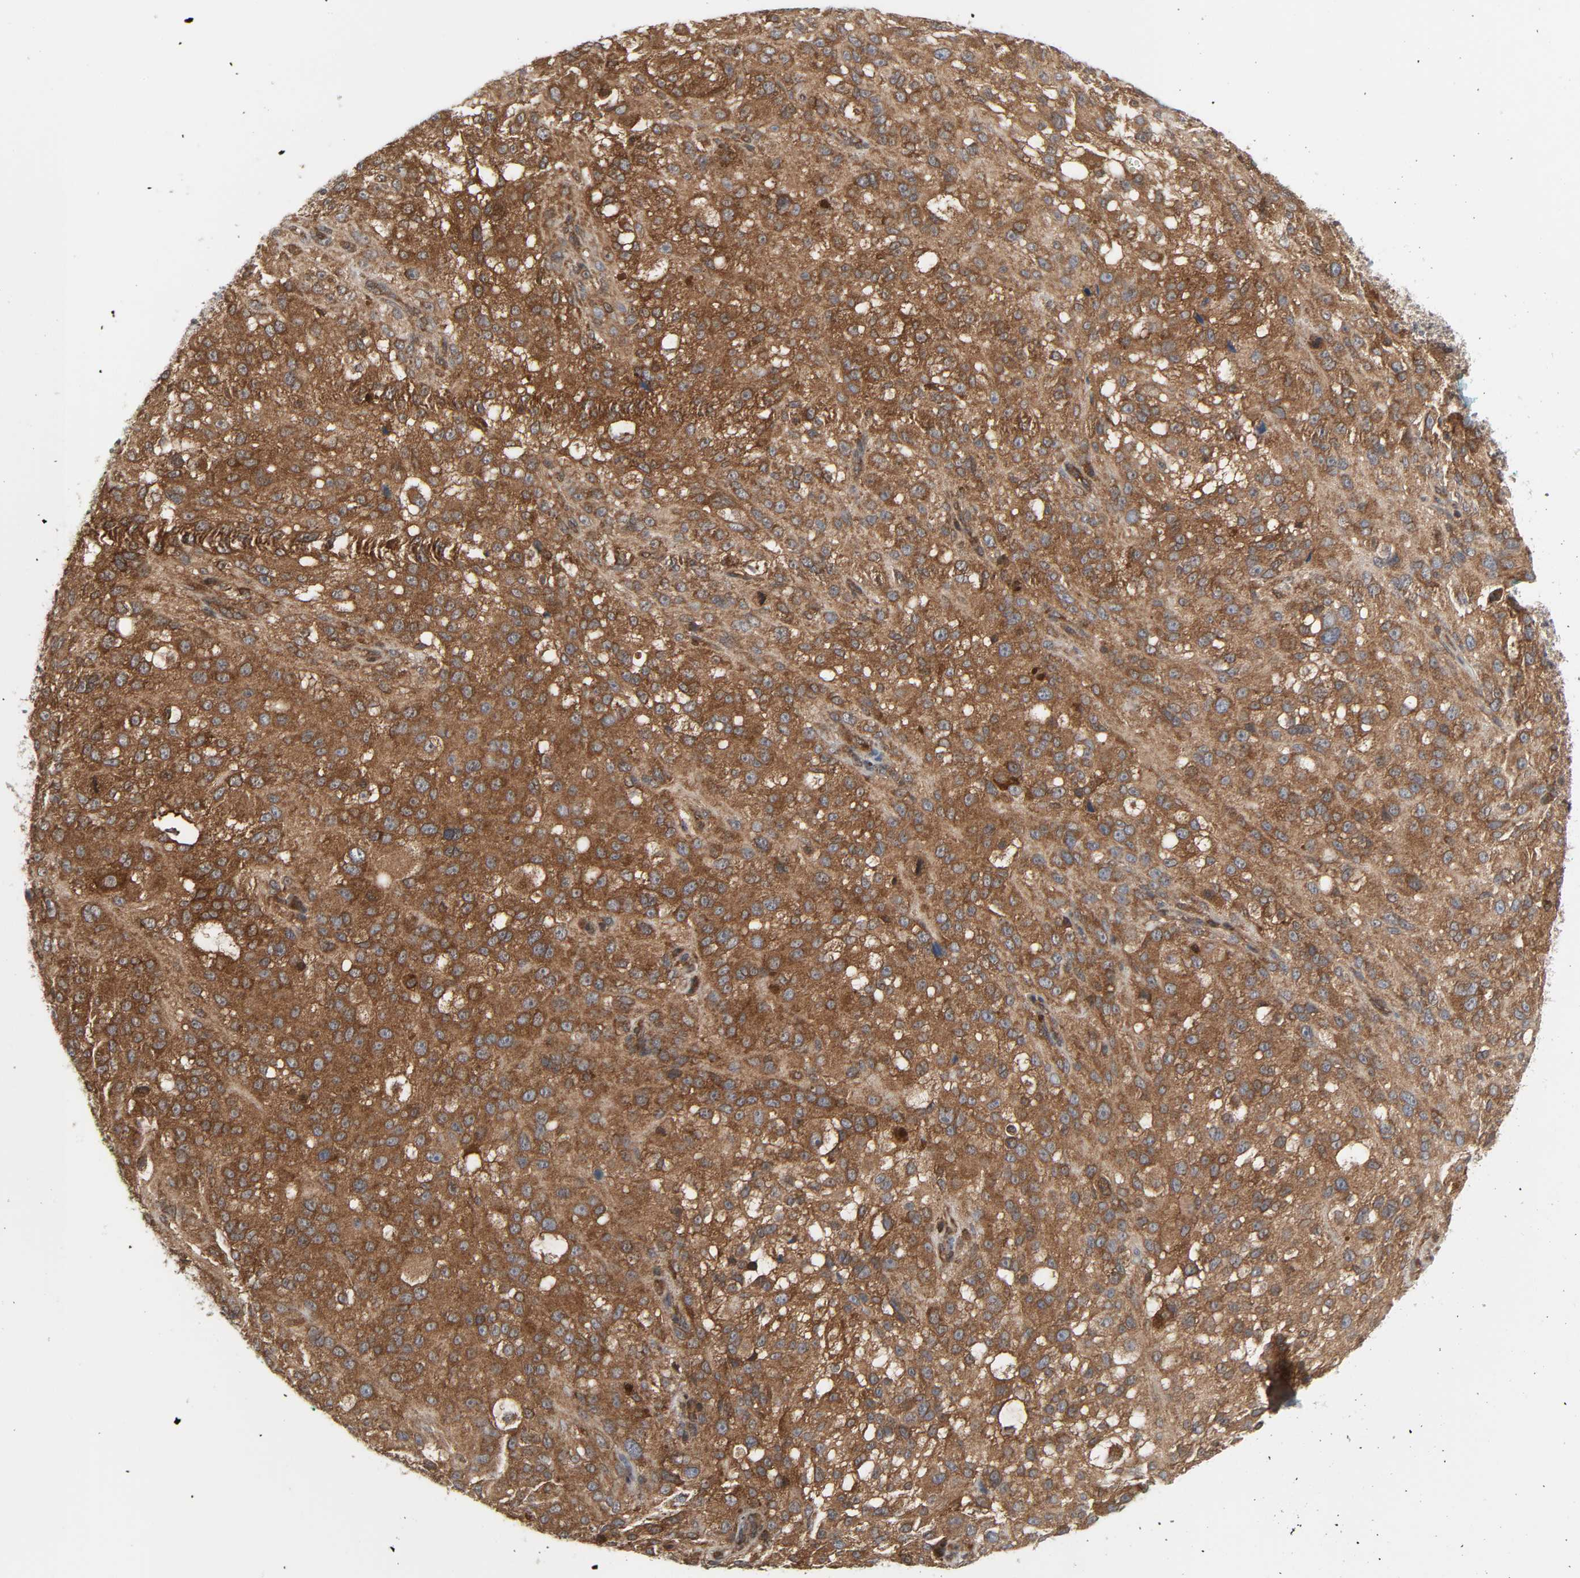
{"staining": {"intensity": "strong", "quantity": ">75%", "location": "cytoplasmic/membranous"}, "tissue": "melanoma", "cell_type": "Tumor cells", "image_type": "cancer", "snomed": [{"axis": "morphology", "description": "Necrosis, NOS"}, {"axis": "morphology", "description": "Malignant melanoma, NOS"}, {"axis": "topography", "description": "Skin"}], "caption": "Immunohistochemical staining of malignant melanoma exhibits high levels of strong cytoplasmic/membranous protein positivity in approximately >75% of tumor cells.", "gene": "GSK3A", "patient": {"sex": "female", "age": 87}}